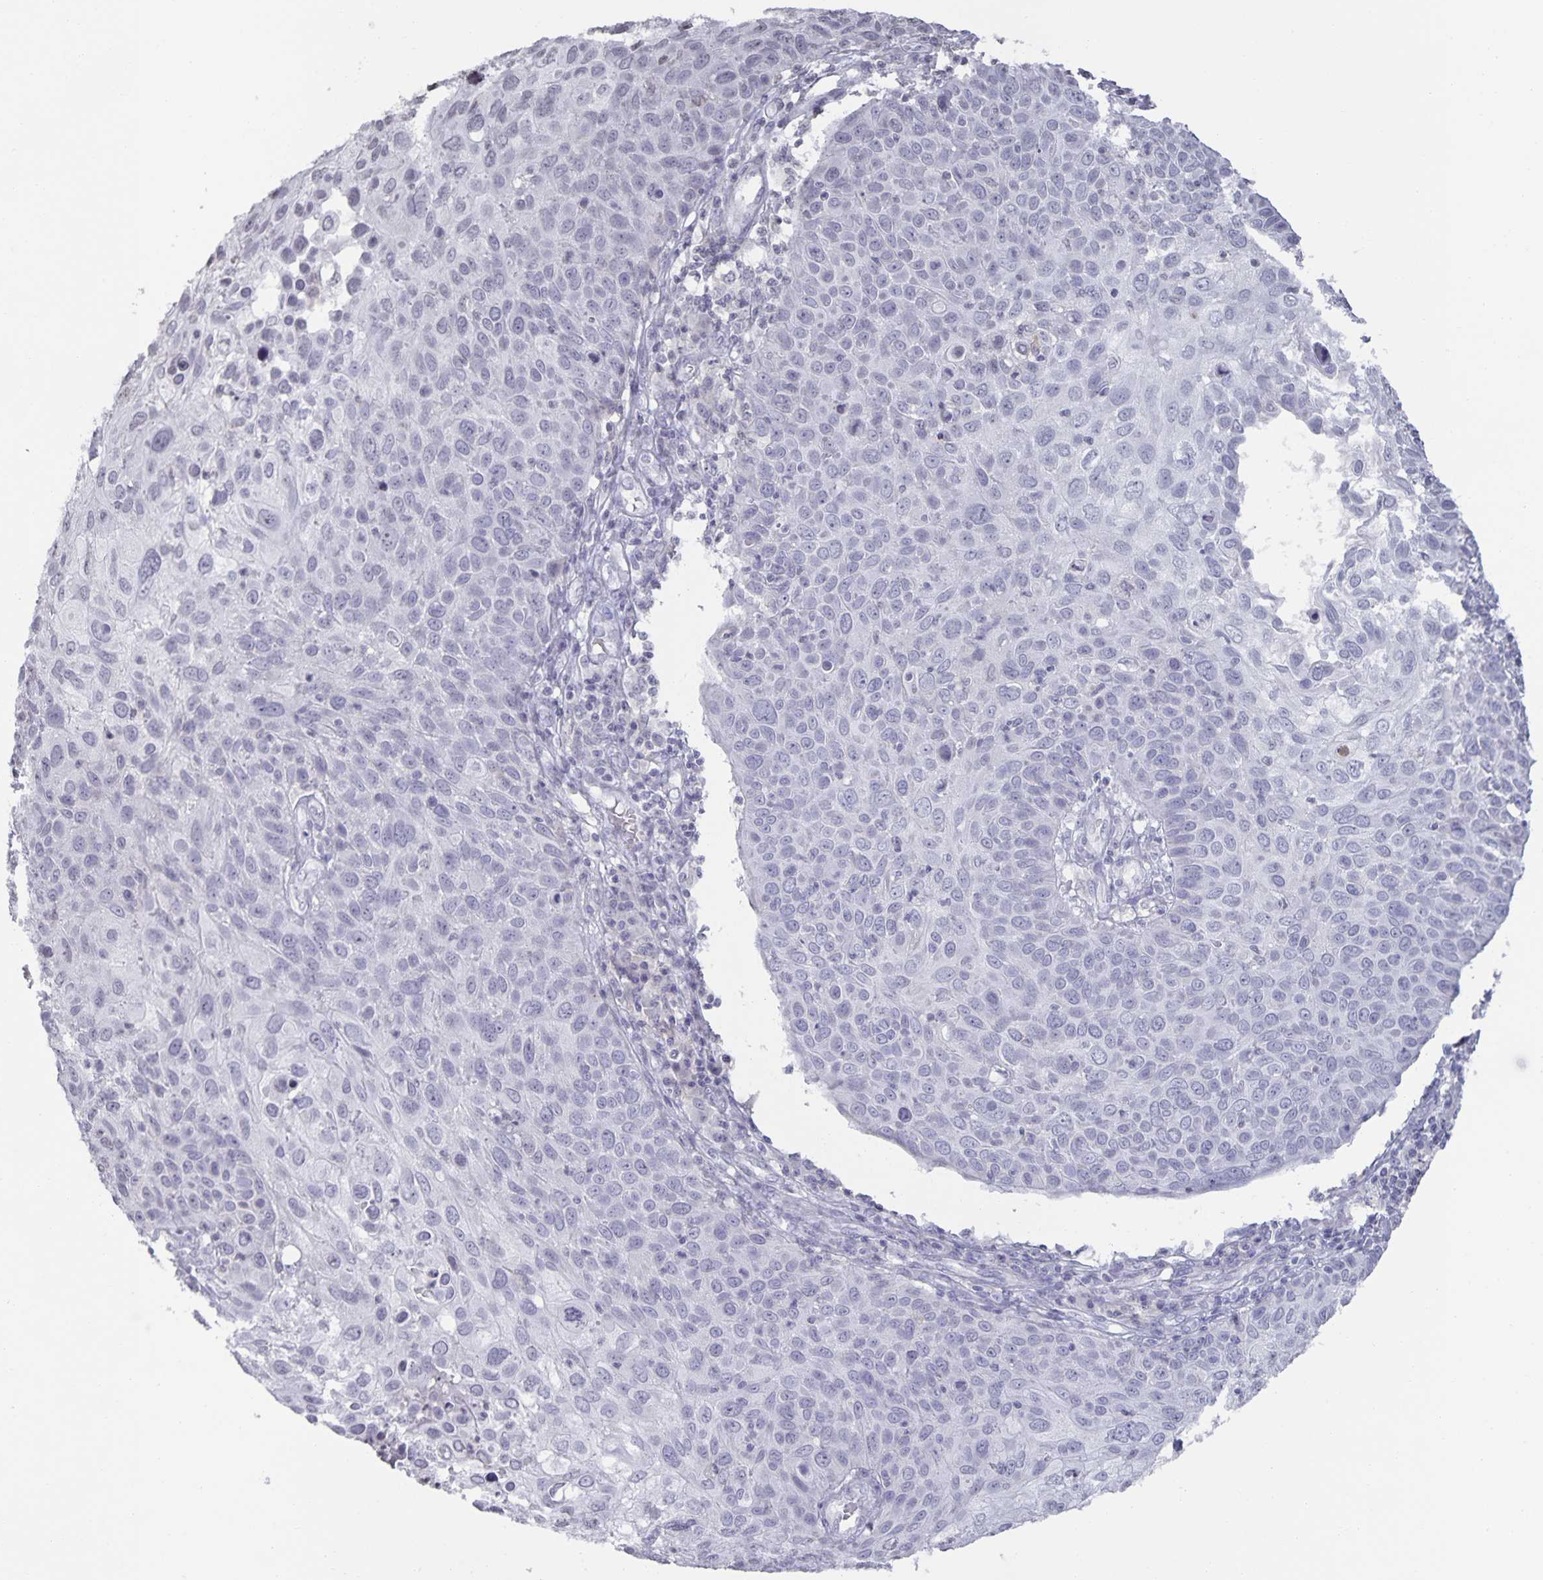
{"staining": {"intensity": "negative", "quantity": "none", "location": "none"}, "tissue": "skin cancer", "cell_type": "Tumor cells", "image_type": "cancer", "snomed": [{"axis": "morphology", "description": "Squamous cell carcinoma, NOS"}, {"axis": "topography", "description": "Skin"}], "caption": "Skin squamous cell carcinoma stained for a protein using immunohistochemistry (IHC) demonstrates no staining tumor cells.", "gene": "AQP4", "patient": {"sex": "male", "age": 87}}